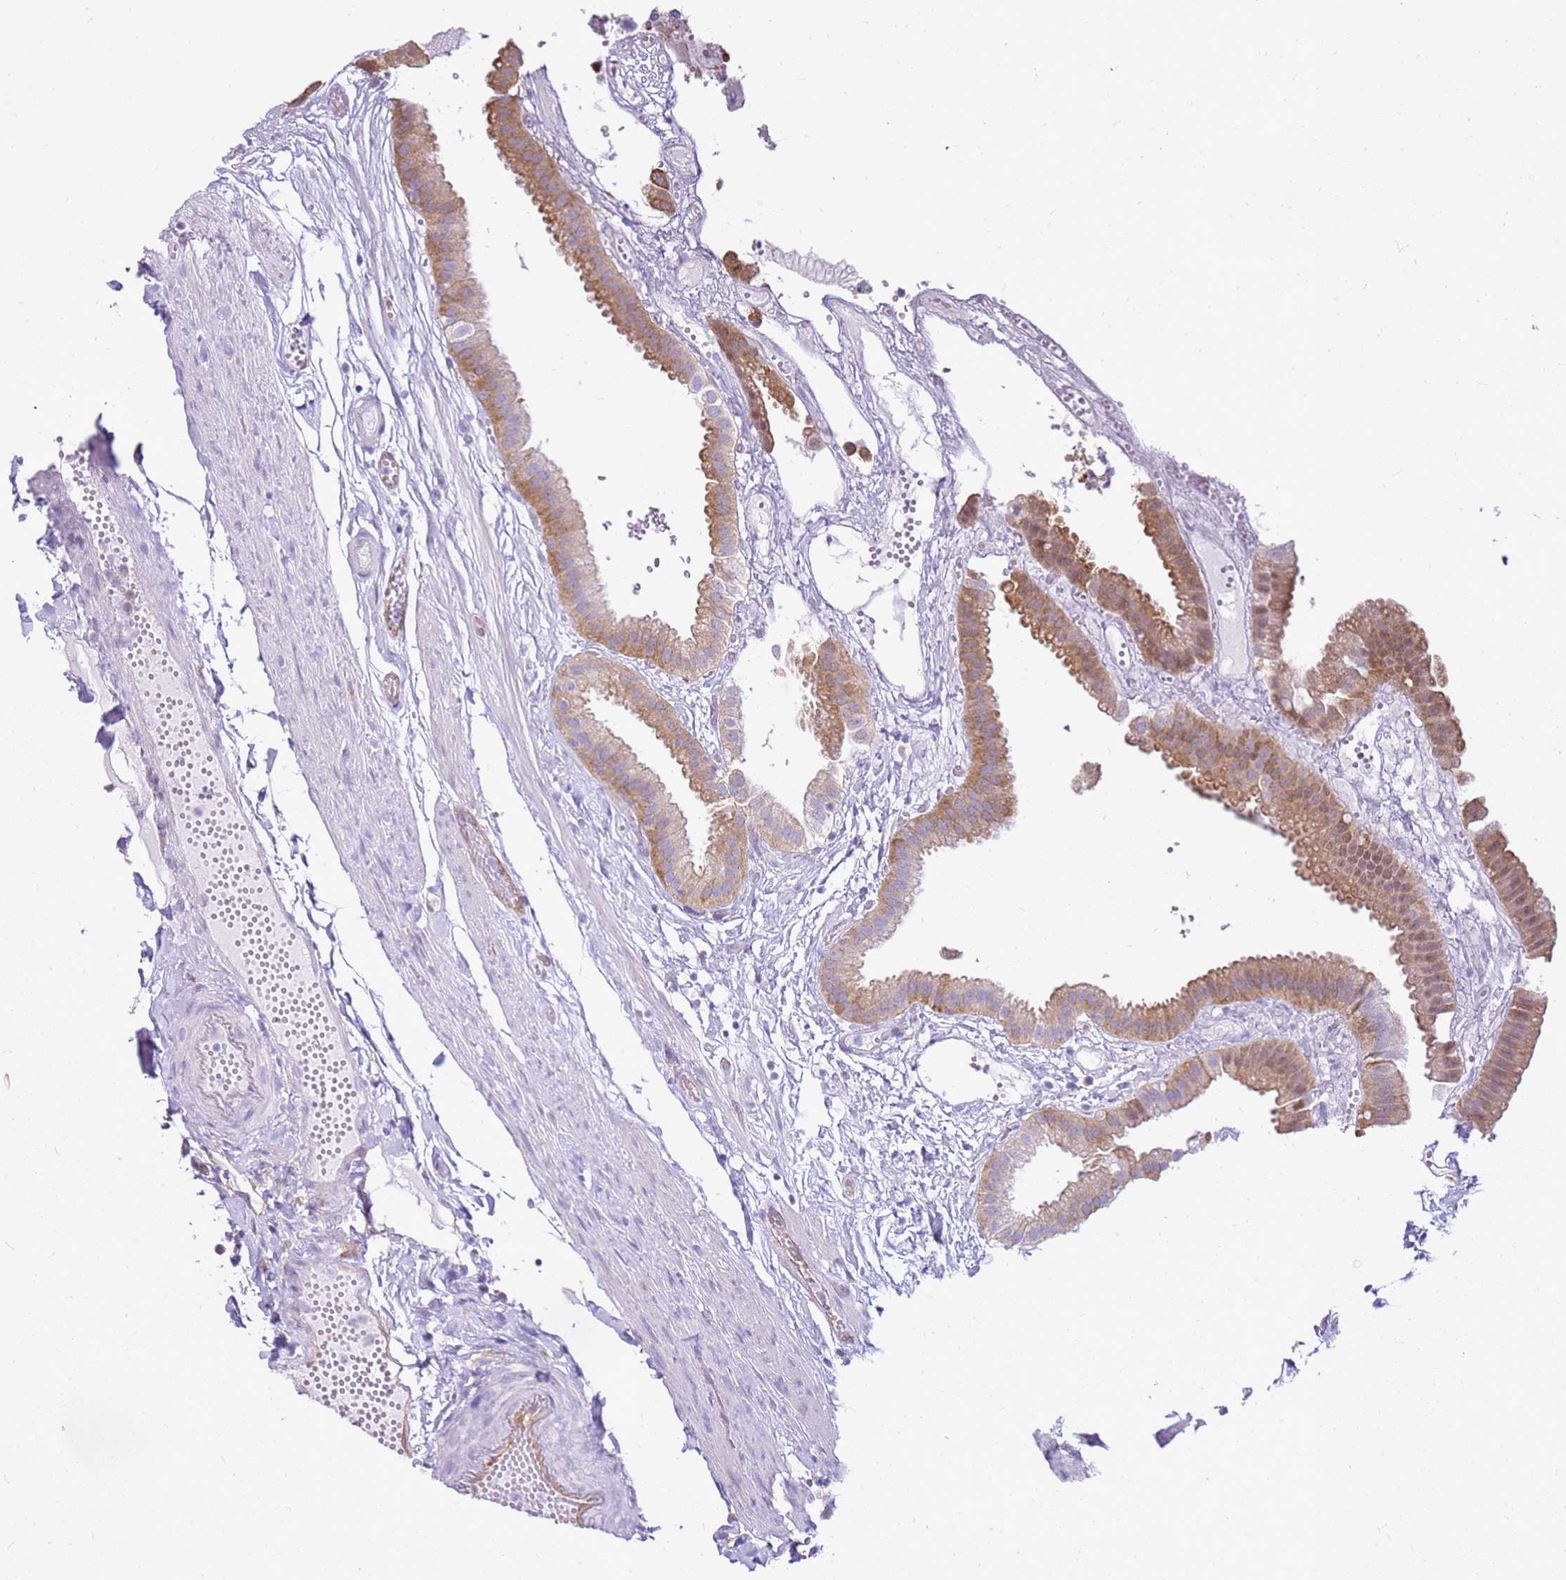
{"staining": {"intensity": "moderate", "quantity": ">75%", "location": "cytoplasmic/membranous"}, "tissue": "gallbladder", "cell_type": "Glandular cells", "image_type": "normal", "snomed": [{"axis": "morphology", "description": "Normal tissue, NOS"}, {"axis": "topography", "description": "Gallbladder"}], "caption": "Immunohistochemical staining of benign gallbladder displays moderate cytoplasmic/membranous protein expression in approximately >75% of glandular cells. Immunohistochemistry (ihc) stains the protein in brown and the nuclei are stained blue.", "gene": "YWHAE", "patient": {"sex": "female", "age": 61}}